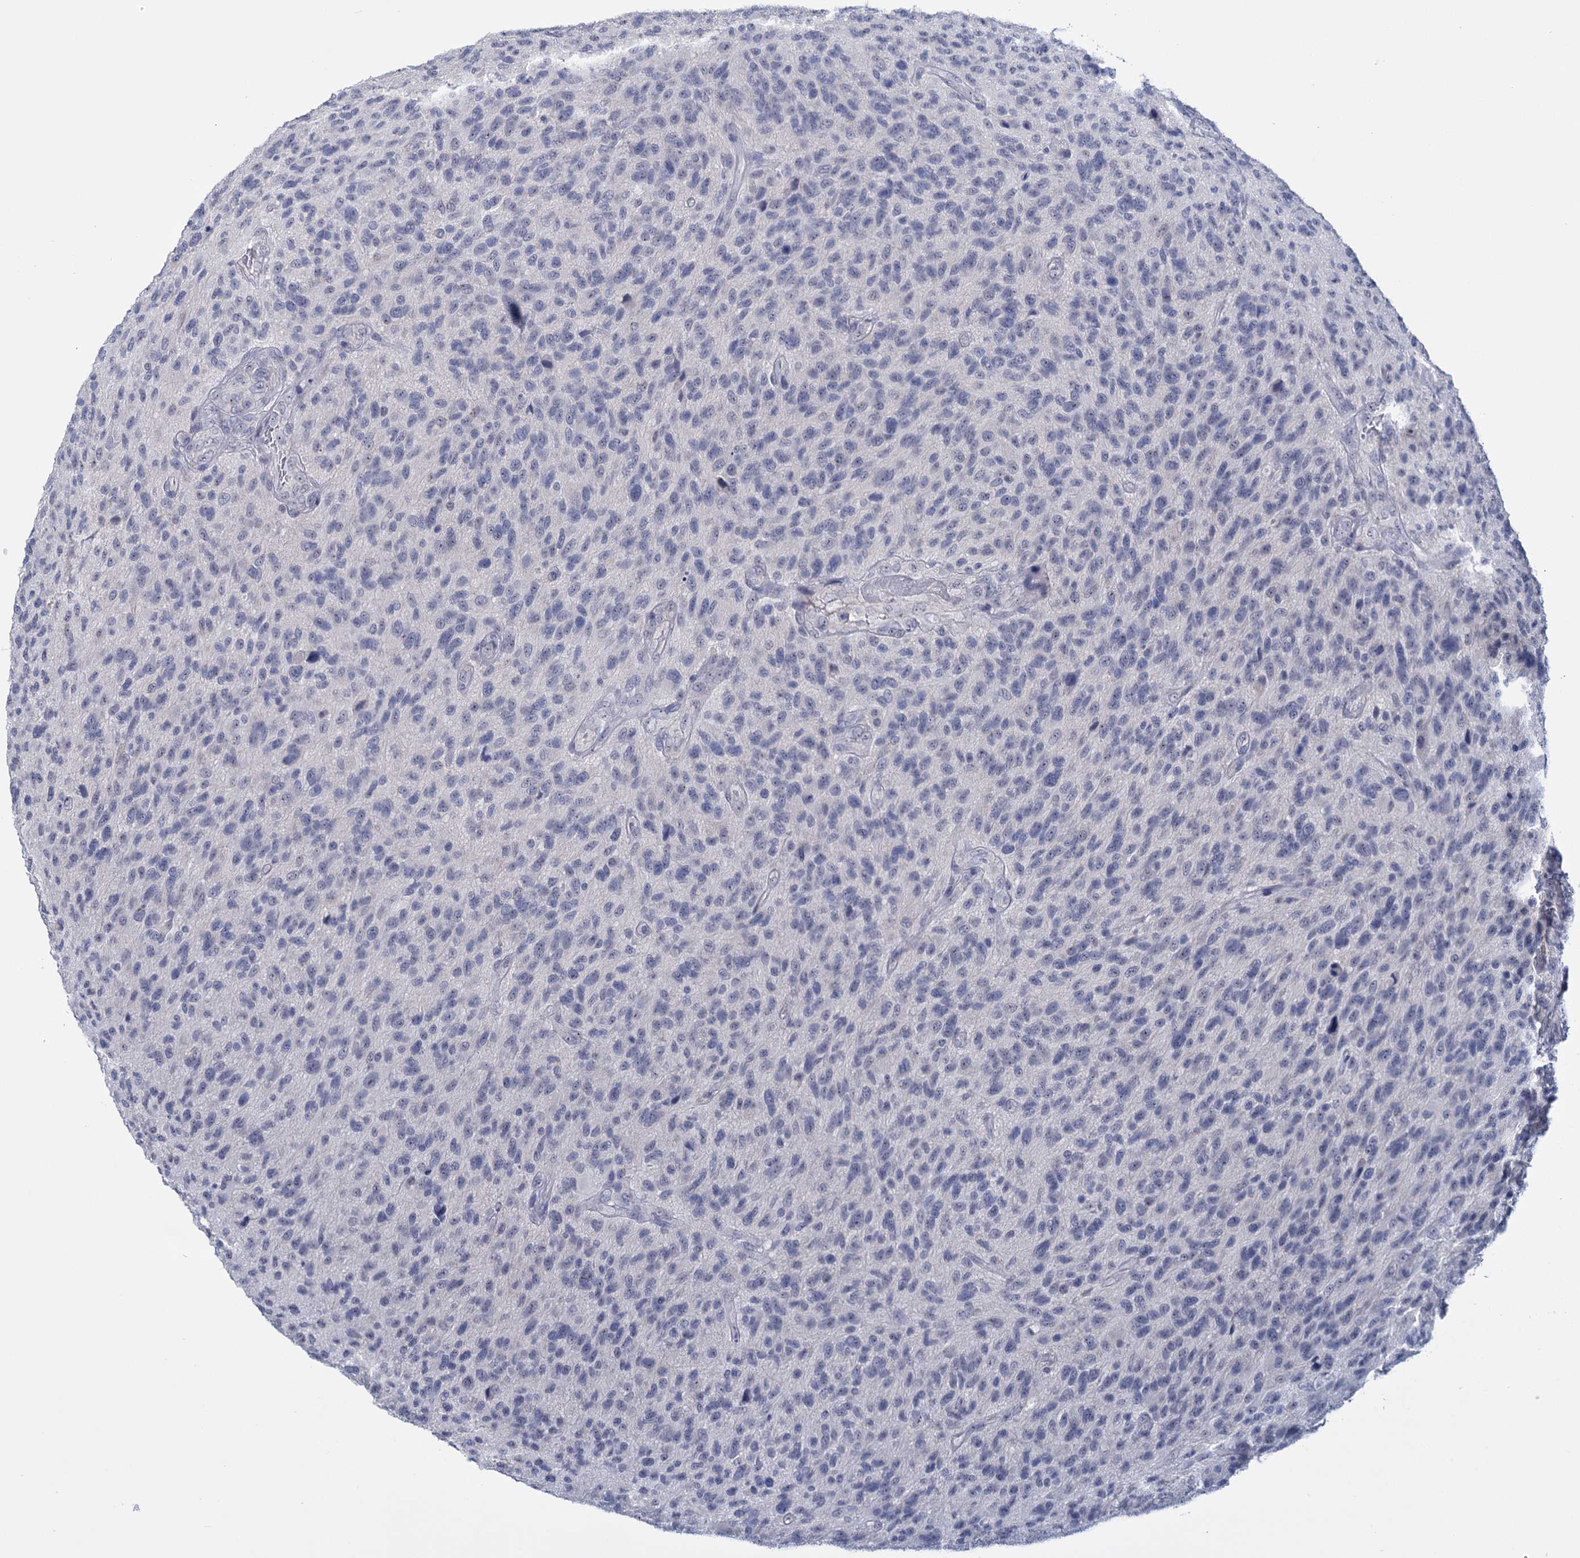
{"staining": {"intensity": "negative", "quantity": "none", "location": "none"}, "tissue": "glioma", "cell_type": "Tumor cells", "image_type": "cancer", "snomed": [{"axis": "morphology", "description": "Glioma, malignant, High grade"}, {"axis": "topography", "description": "Brain"}], "caption": "Malignant glioma (high-grade) stained for a protein using immunohistochemistry reveals no expression tumor cells.", "gene": "SFN", "patient": {"sex": "male", "age": 47}}